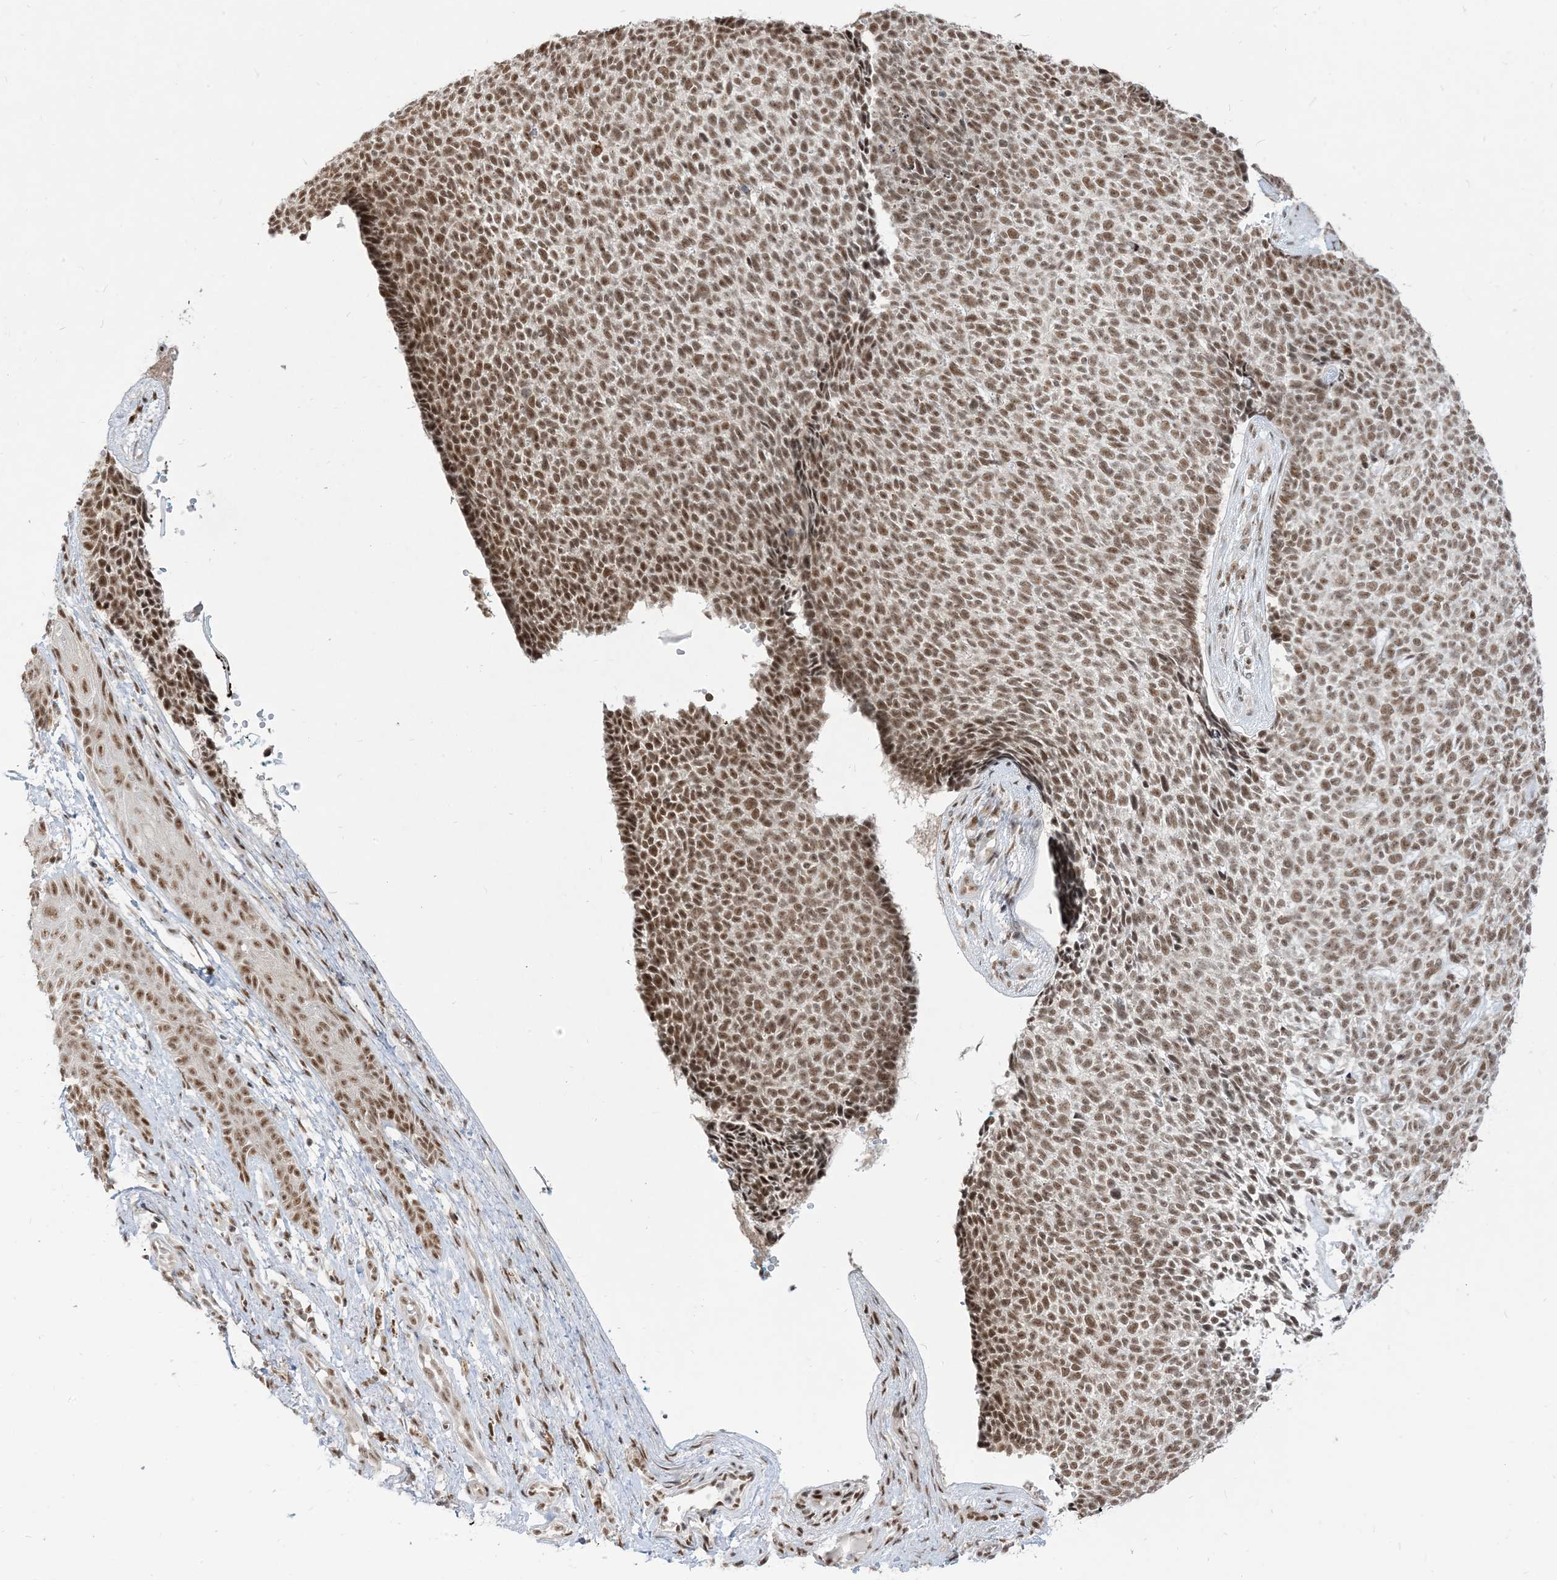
{"staining": {"intensity": "moderate", "quantity": ">75%", "location": "nuclear"}, "tissue": "skin cancer", "cell_type": "Tumor cells", "image_type": "cancer", "snomed": [{"axis": "morphology", "description": "Basal cell carcinoma"}, {"axis": "topography", "description": "Skin"}], "caption": "Tumor cells reveal medium levels of moderate nuclear positivity in approximately >75% of cells in human skin cancer (basal cell carcinoma). (Stains: DAB in brown, nuclei in blue, Microscopy: brightfield microscopy at high magnification).", "gene": "ARGLU1", "patient": {"sex": "female", "age": 84}}